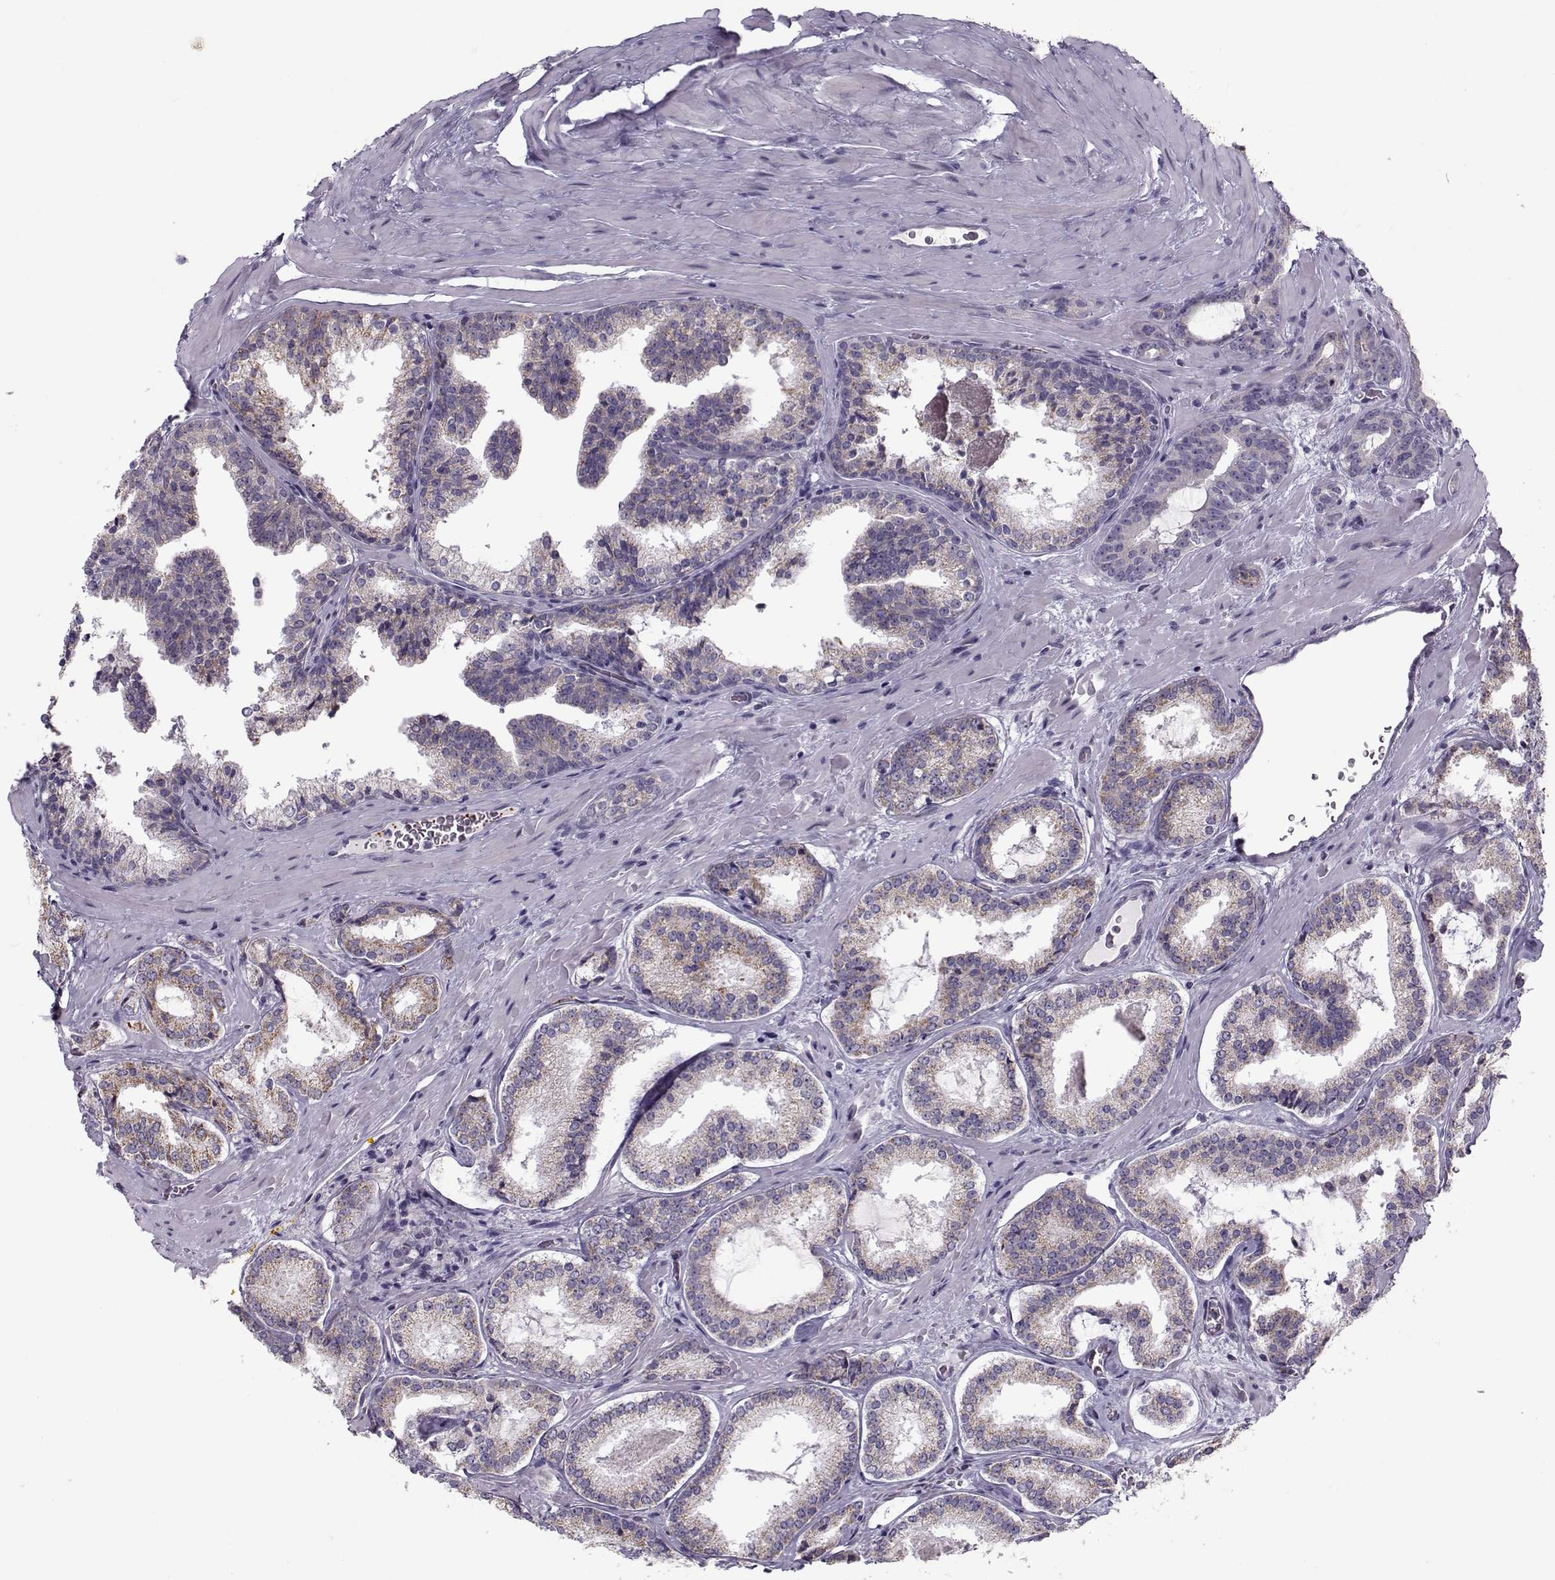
{"staining": {"intensity": "weak", "quantity": "25%-75%", "location": "cytoplasmic/membranous"}, "tissue": "prostate cancer", "cell_type": "Tumor cells", "image_type": "cancer", "snomed": [{"axis": "morphology", "description": "Adenocarcinoma, NOS"}, {"axis": "morphology", "description": "Adenocarcinoma, High grade"}, {"axis": "topography", "description": "Prostate"}], "caption": "Adenocarcinoma (prostate) tissue exhibits weak cytoplasmic/membranous staining in approximately 25%-75% of tumor cells, visualized by immunohistochemistry. (Brightfield microscopy of DAB IHC at high magnification).", "gene": "KLF17", "patient": {"sex": "male", "age": 62}}